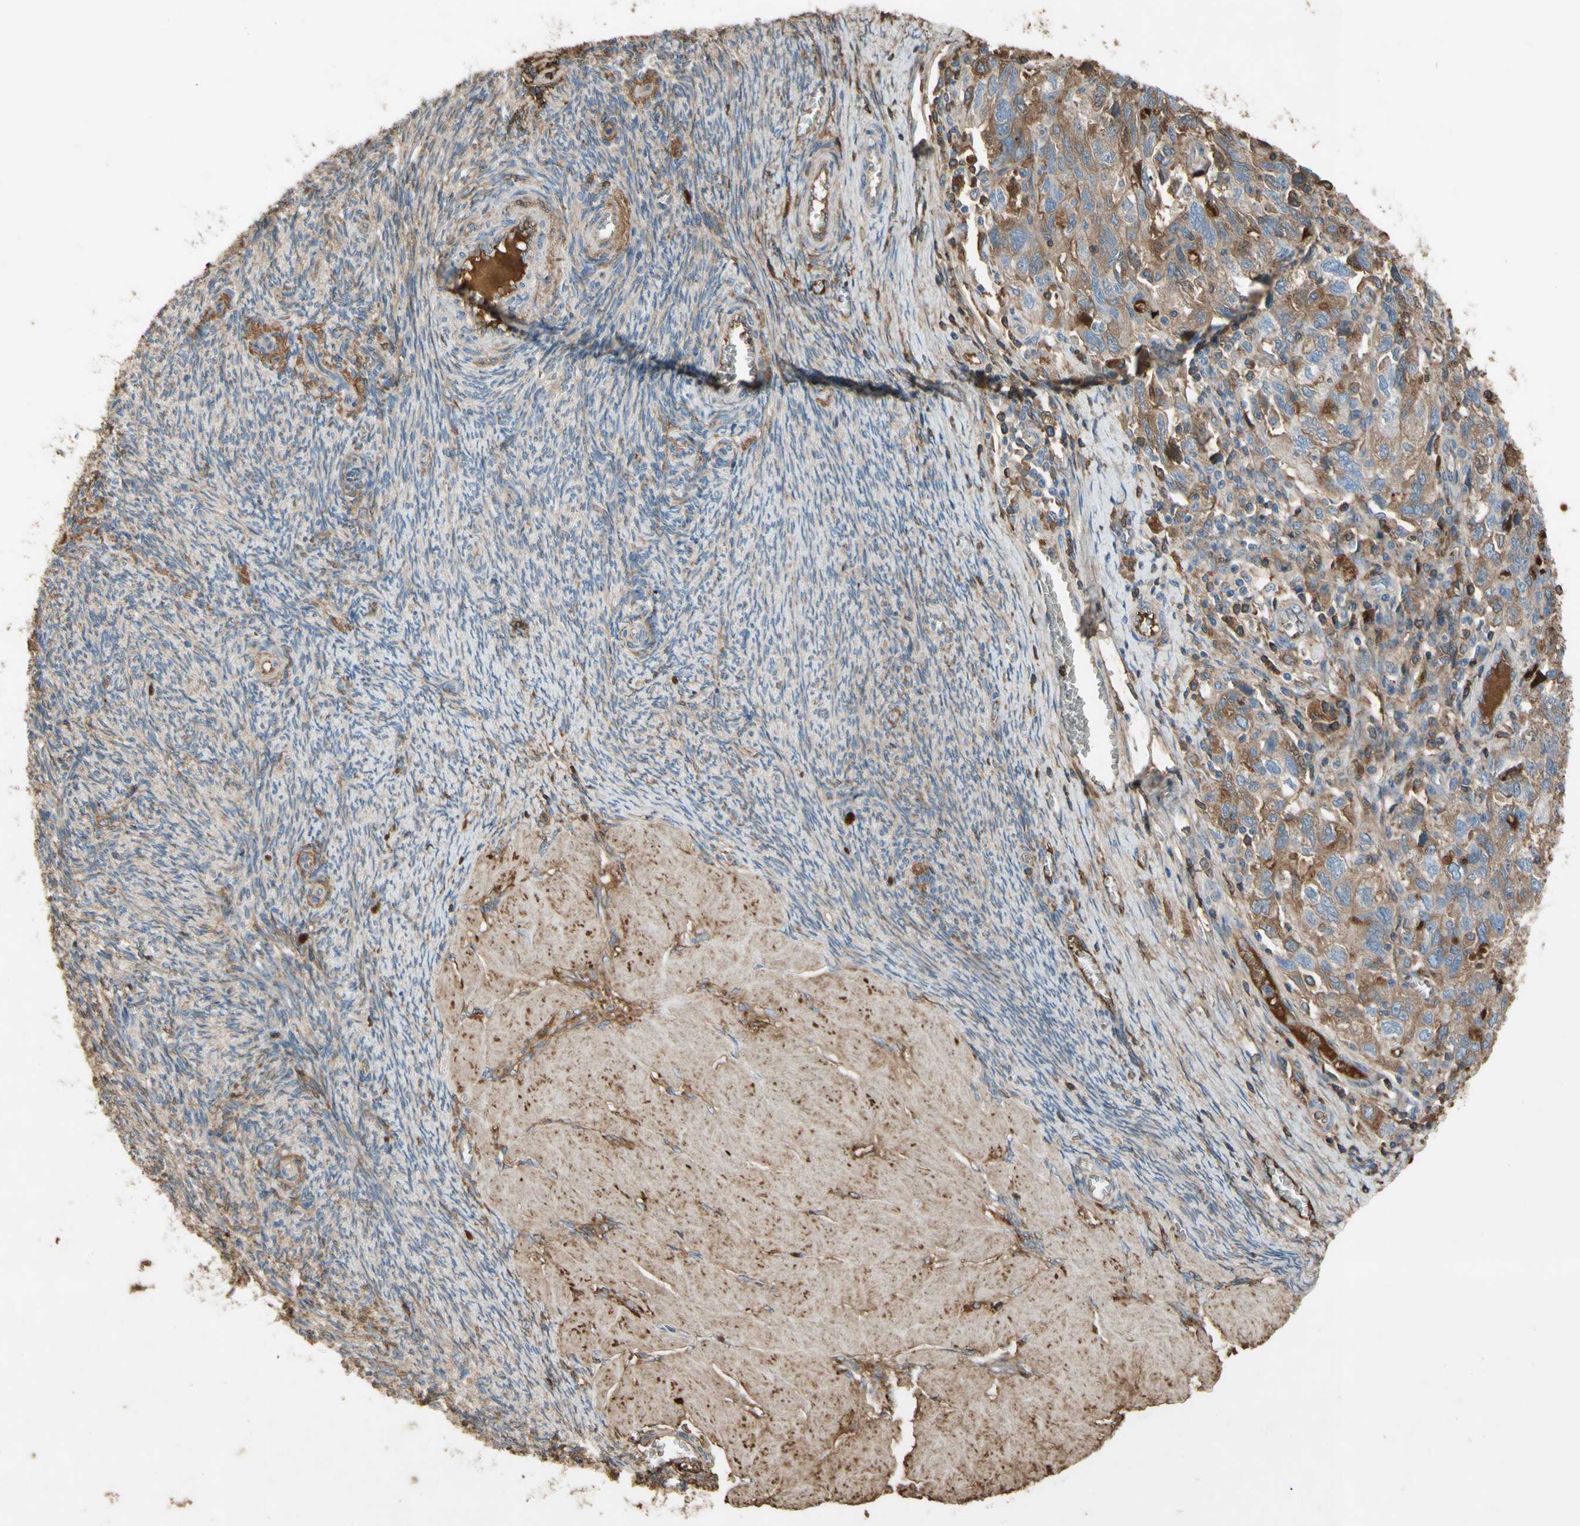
{"staining": {"intensity": "moderate", "quantity": ">75%", "location": "cytoplasmic/membranous"}, "tissue": "ovarian cancer", "cell_type": "Tumor cells", "image_type": "cancer", "snomed": [{"axis": "morphology", "description": "Carcinoma, NOS"}, {"axis": "morphology", "description": "Cystadenocarcinoma, serous, NOS"}, {"axis": "topography", "description": "Ovary"}], "caption": "Human ovarian serous cystadenocarcinoma stained for a protein (brown) displays moderate cytoplasmic/membranous positive positivity in about >75% of tumor cells.", "gene": "TIMP2", "patient": {"sex": "female", "age": 69}}